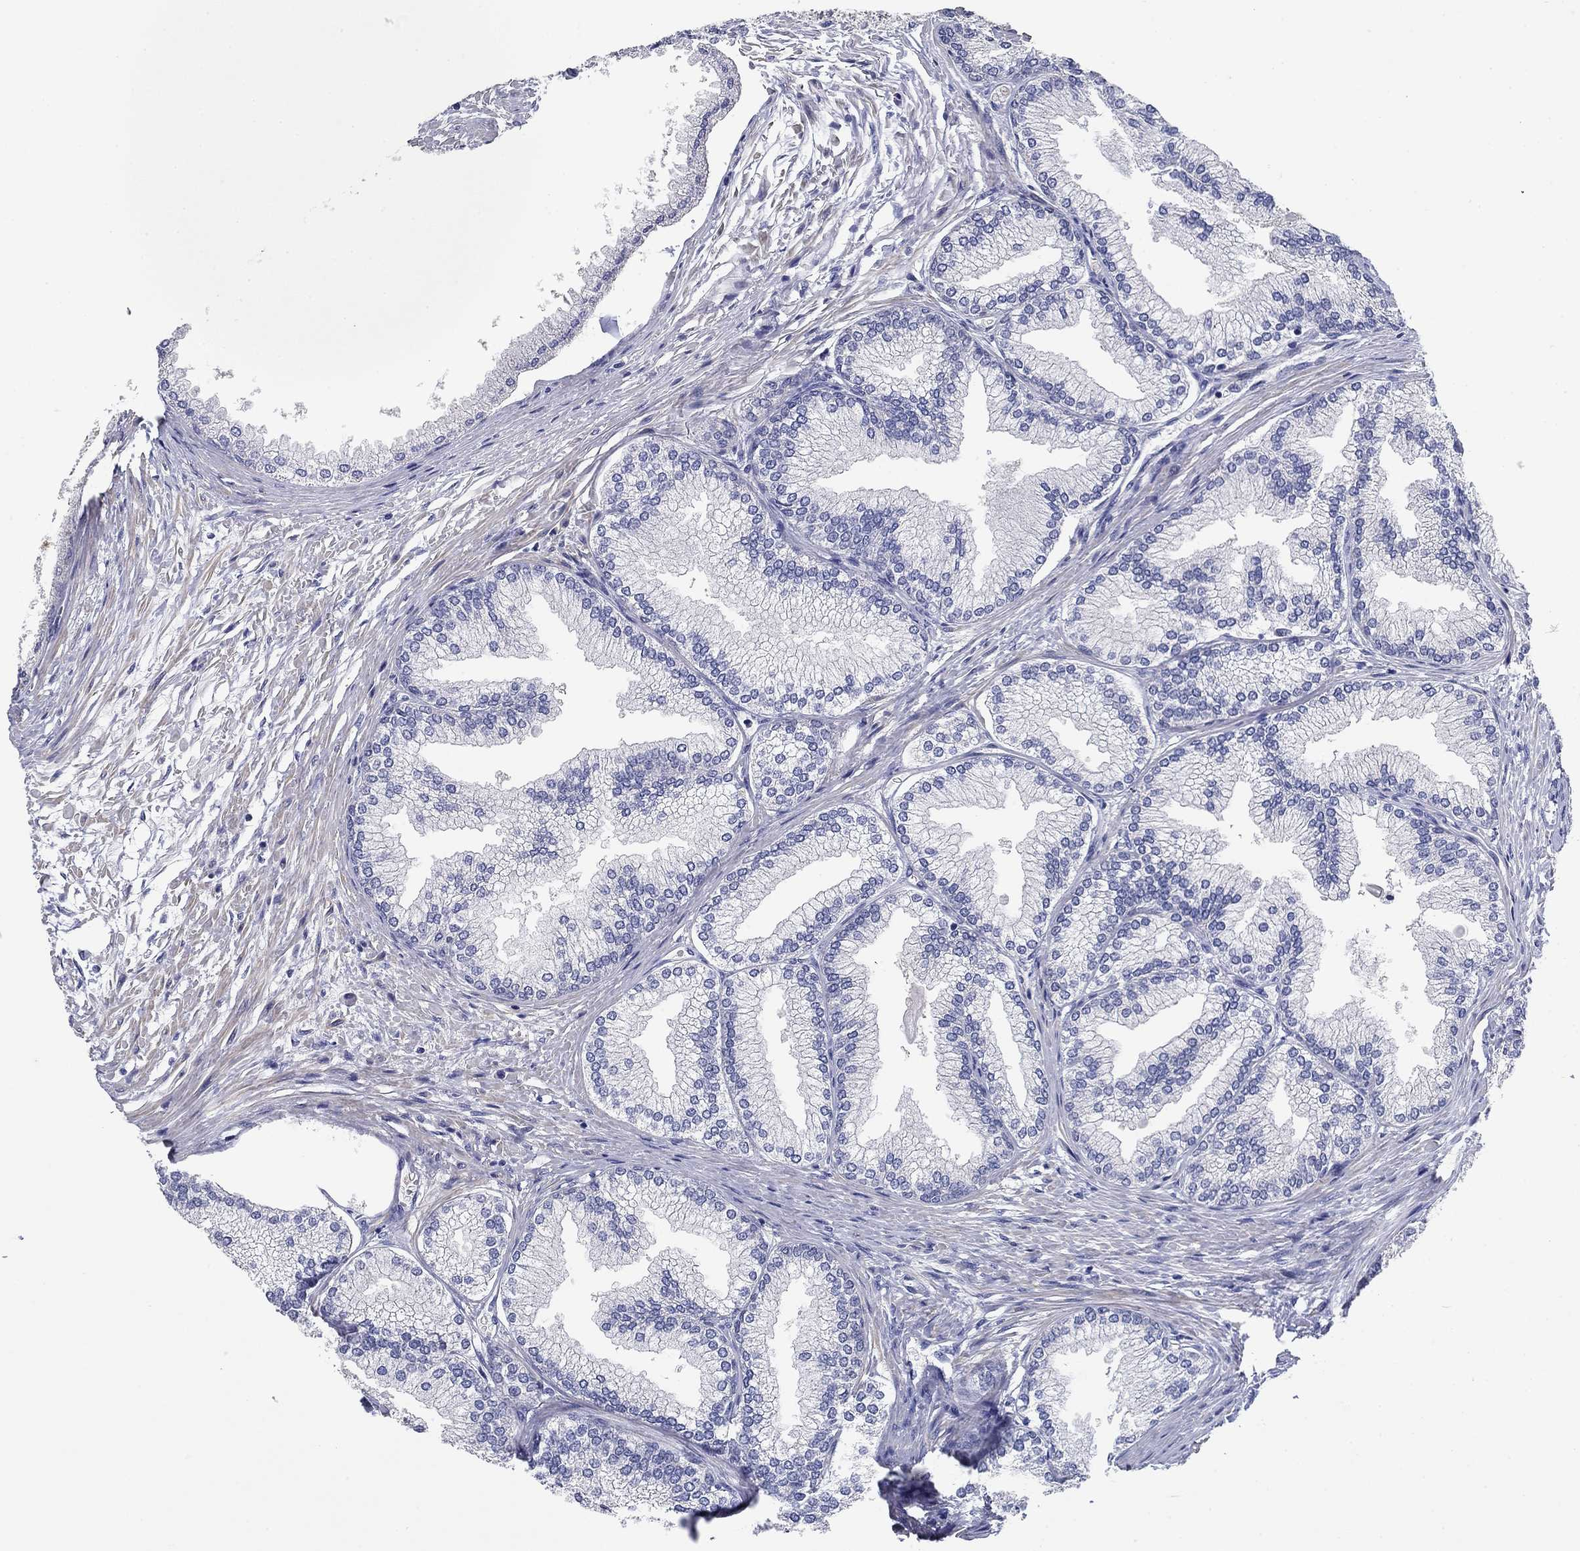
{"staining": {"intensity": "negative", "quantity": "none", "location": "none"}, "tissue": "prostate", "cell_type": "Glandular cells", "image_type": "normal", "snomed": [{"axis": "morphology", "description": "Normal tissue, NOS"}, {"axis": "topography", "description": "Prostate"}], "caption": "Glandular cells show no significant protein staining in normal prostate. The staining is performed using DAB brown chromogen with nuclei counter-stained in using hematoxylin.", "gene": "GRK7", "patient": {"sex": "male", "age": 72}}